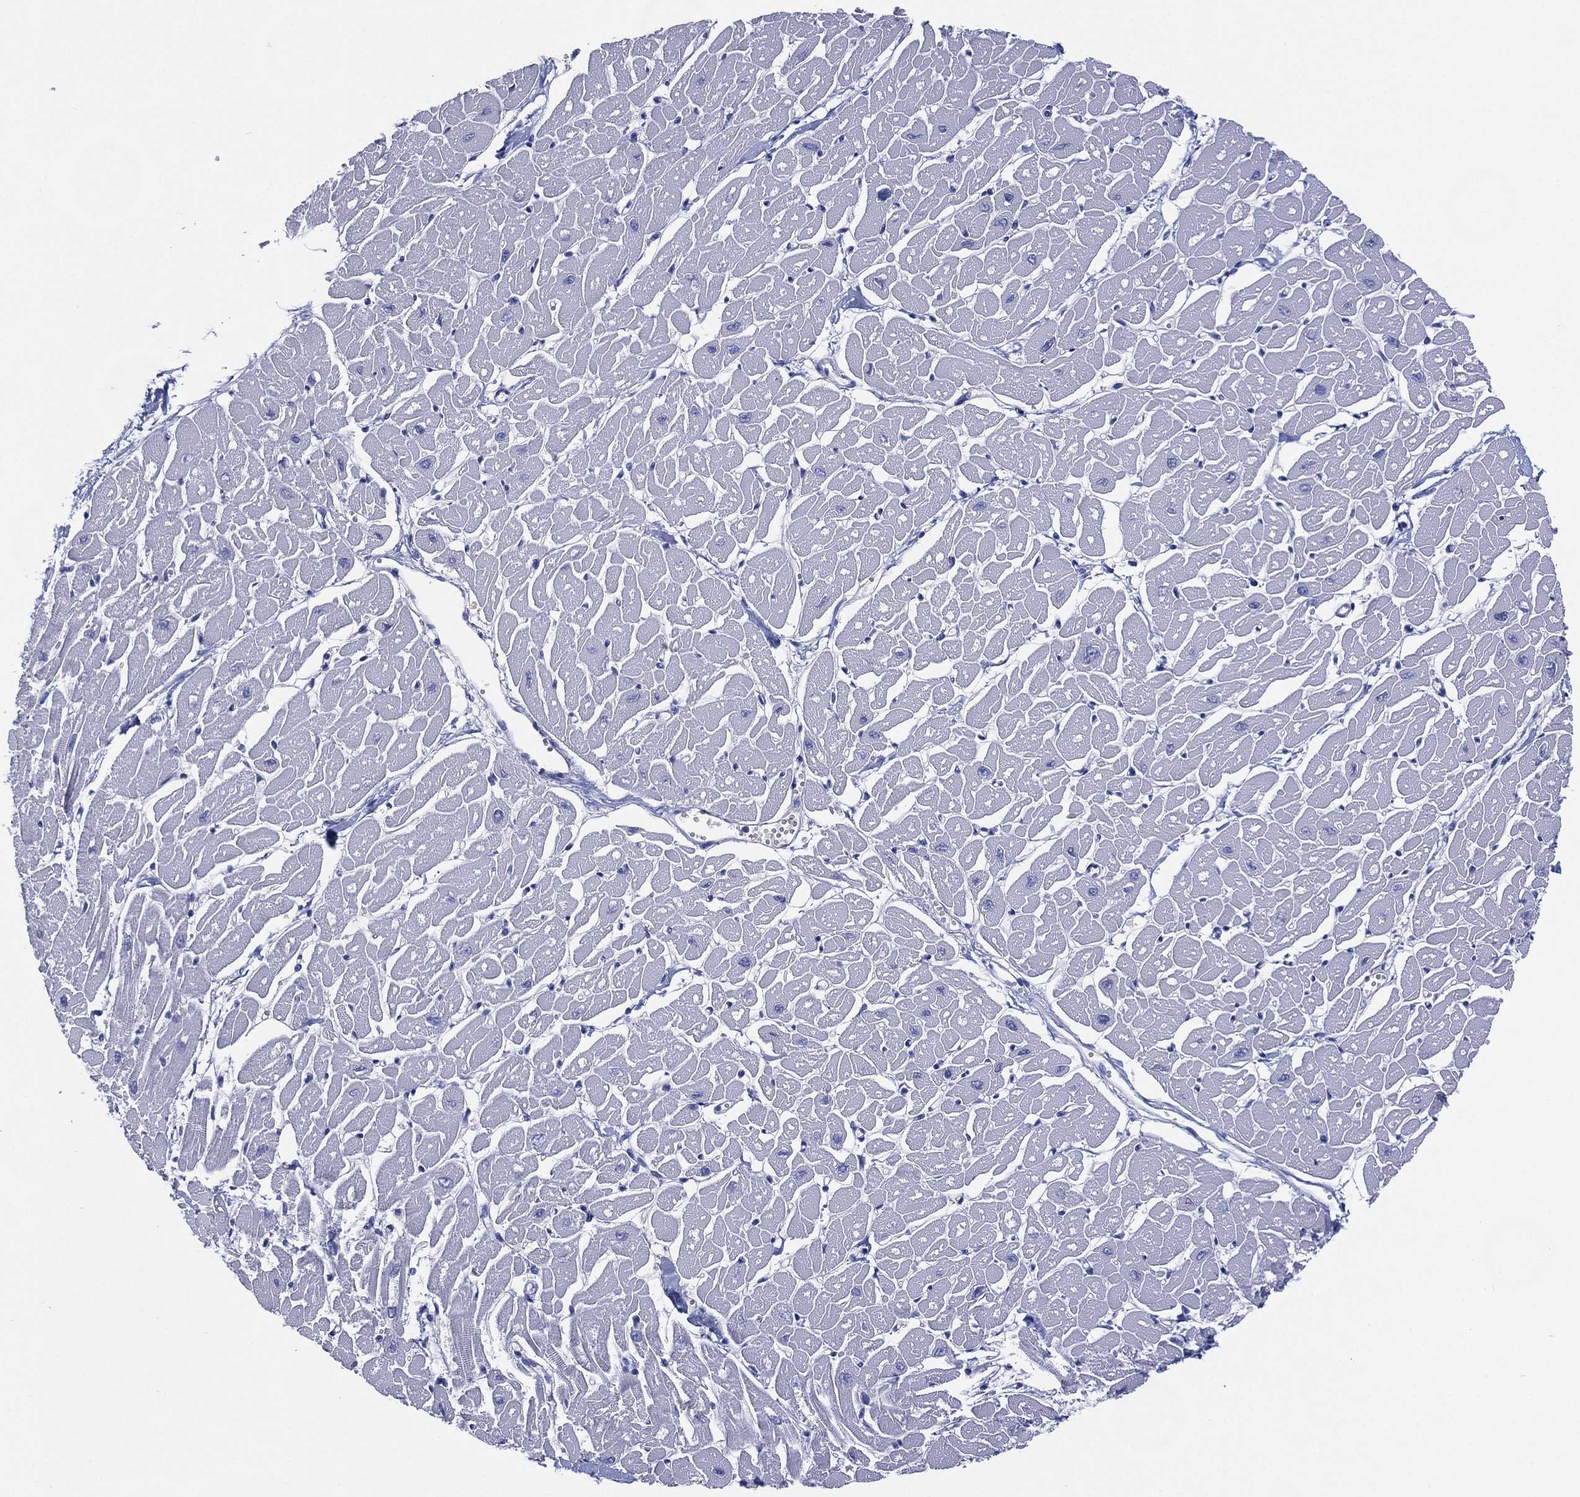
{"staining": {"intensity": "negative", "quantity": "none", "location": "none"}, "tissue": "heart muscle", "cell_type": "Cardiomyocytes", "image_type": "normal", "snomed": [{"axis": "morphology", "description": "Normal tissue, NOS"}, {"axis": "topography", "description": "Heart"}], "caption": "Immunohistochemical staining of unremarkable human heart muscle displays no significant staining in cardiomyocytes. Nuclei are stained in blue.", "gene": "TMEM247", "patient": {"sex": "male", "age": 57}}